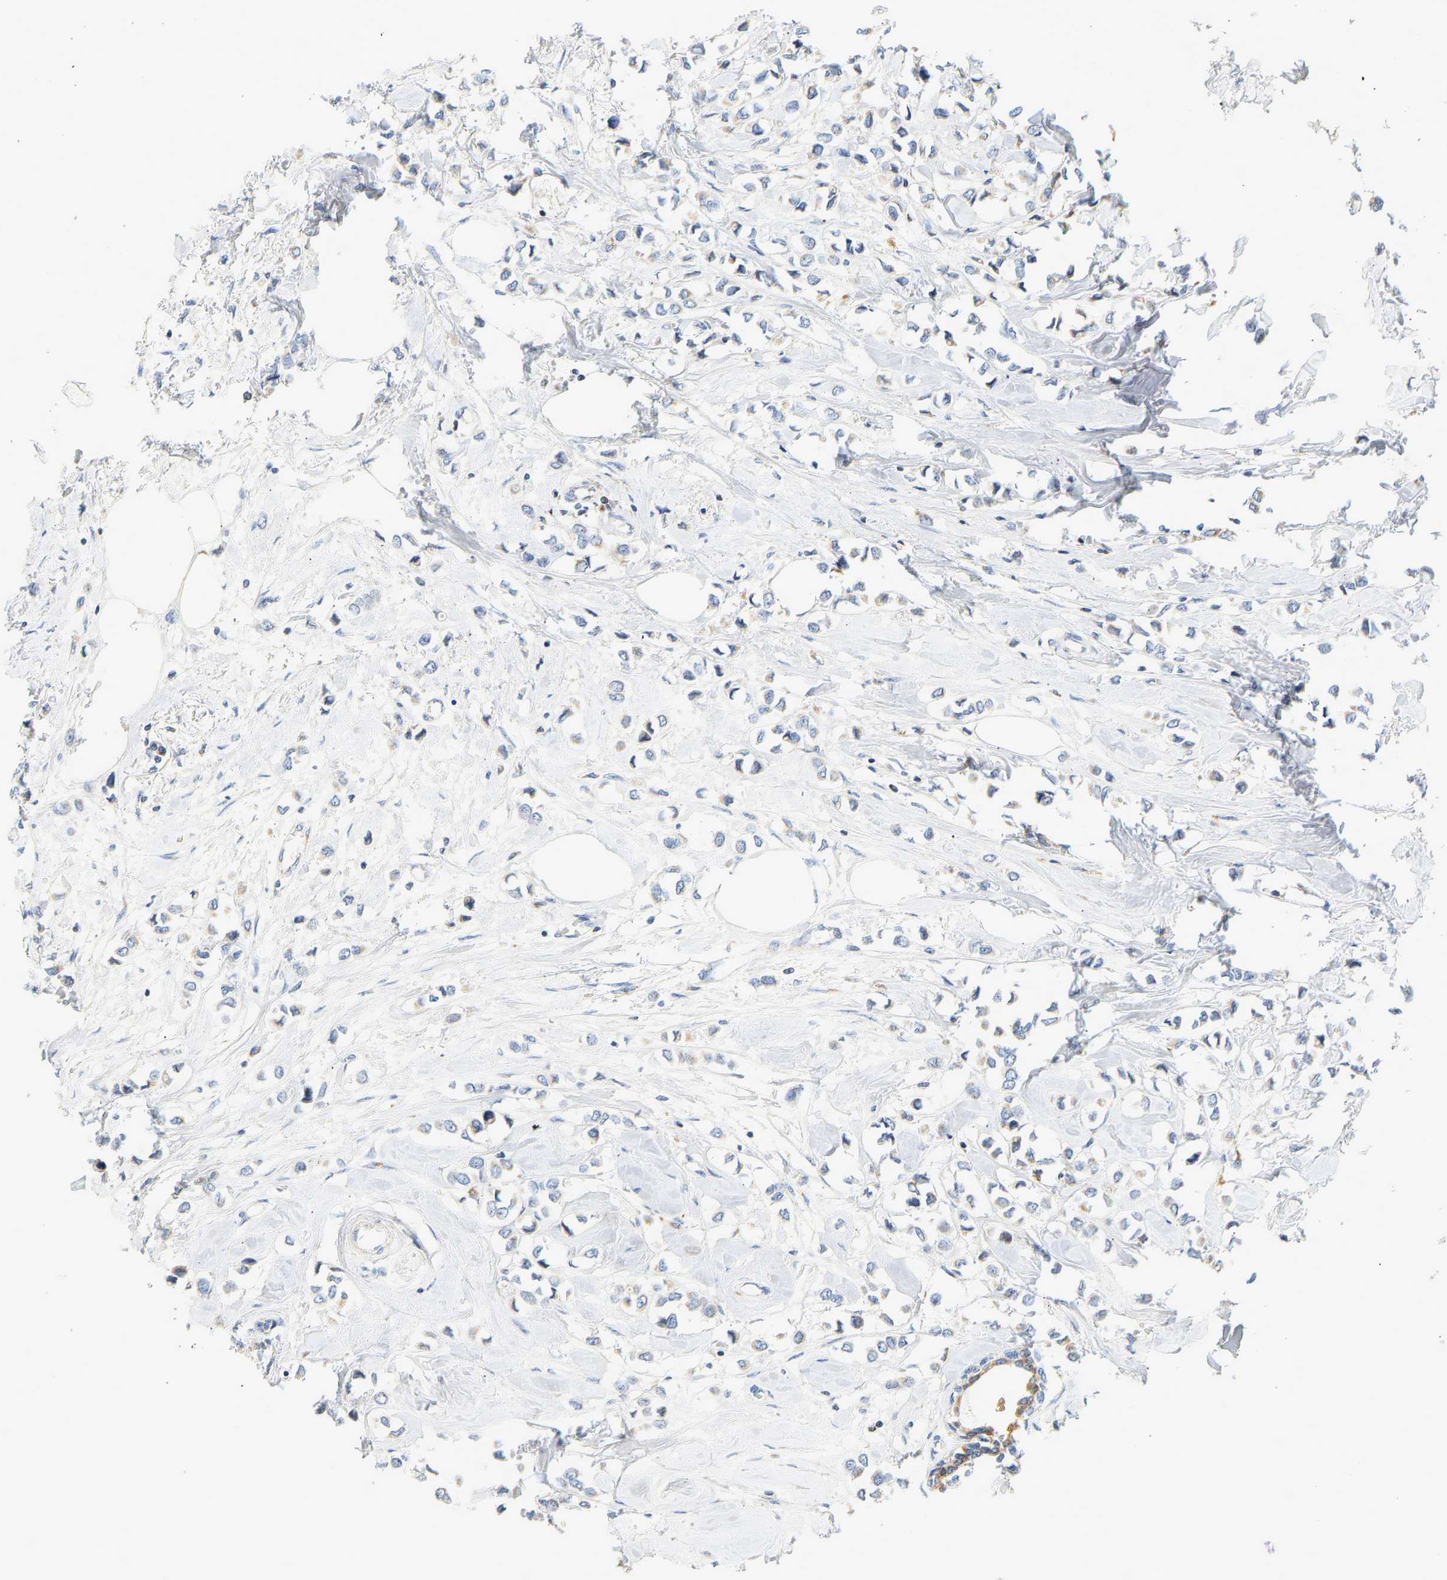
{"staining": {"intensity": "moderate", "quantity": "25%-75%", "location": "cytoplasmic/membranous"}, "tissue": "breast cancer", "cell_type": "Tumor cells", "image_type": "cancer", "snomed": [{"axis": "morphology", "description": "Lobular carcinoma"}, {"axis": "topography", "description": "Breast"}], "caption": "Brown immunohistochemical staining in human breast cancer reveals moderate cytoplasmic/membranous staining in approximately 25%-75% of tumor cells.", "gene": "GRPEL2", "patient": {"sex": "female", "age": 51}}